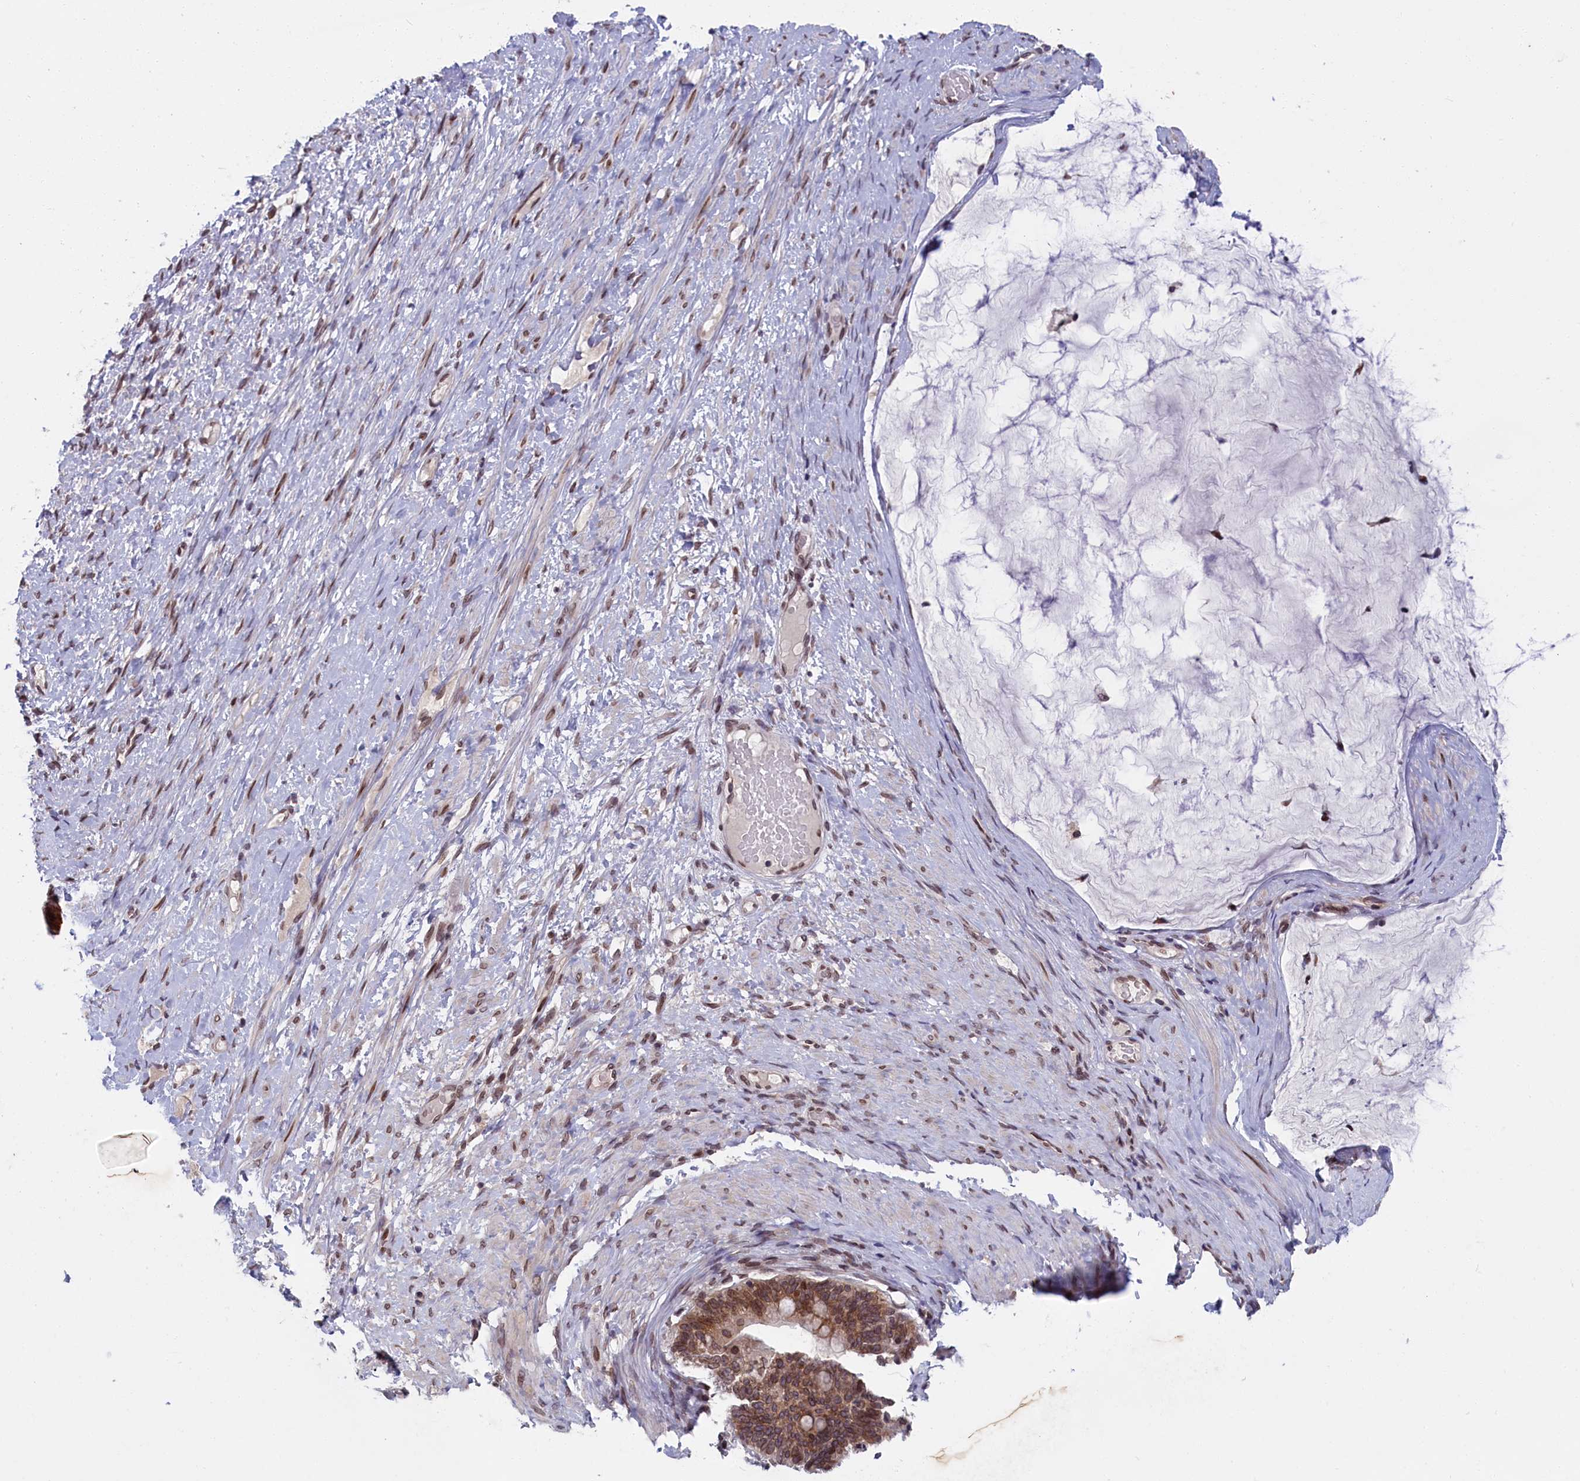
{"staining": {"intensity": "strong", "quantity": ">75%", "location": "cytoplasmic/membranous,nuclear"}, "tissue": "ovarian cancer", "cell_type": "Tumor cells", "image_type": "cancer", "snomed": [{"axis": "morphology", "description": "Cystadenocarcinoma, mucinous, NOS"}, {"axis": "topography", "description": "Ovary"}], "caption": "Protein expression analysis of mucinous cystadenocarcinoma (ovarian) demonstrates strong cytoplasmic/membranous and nuclear expression in approximately >75% of tumor cells.", "gene": "GPSM1", "patient": {"sex": "female", "age": 61}}